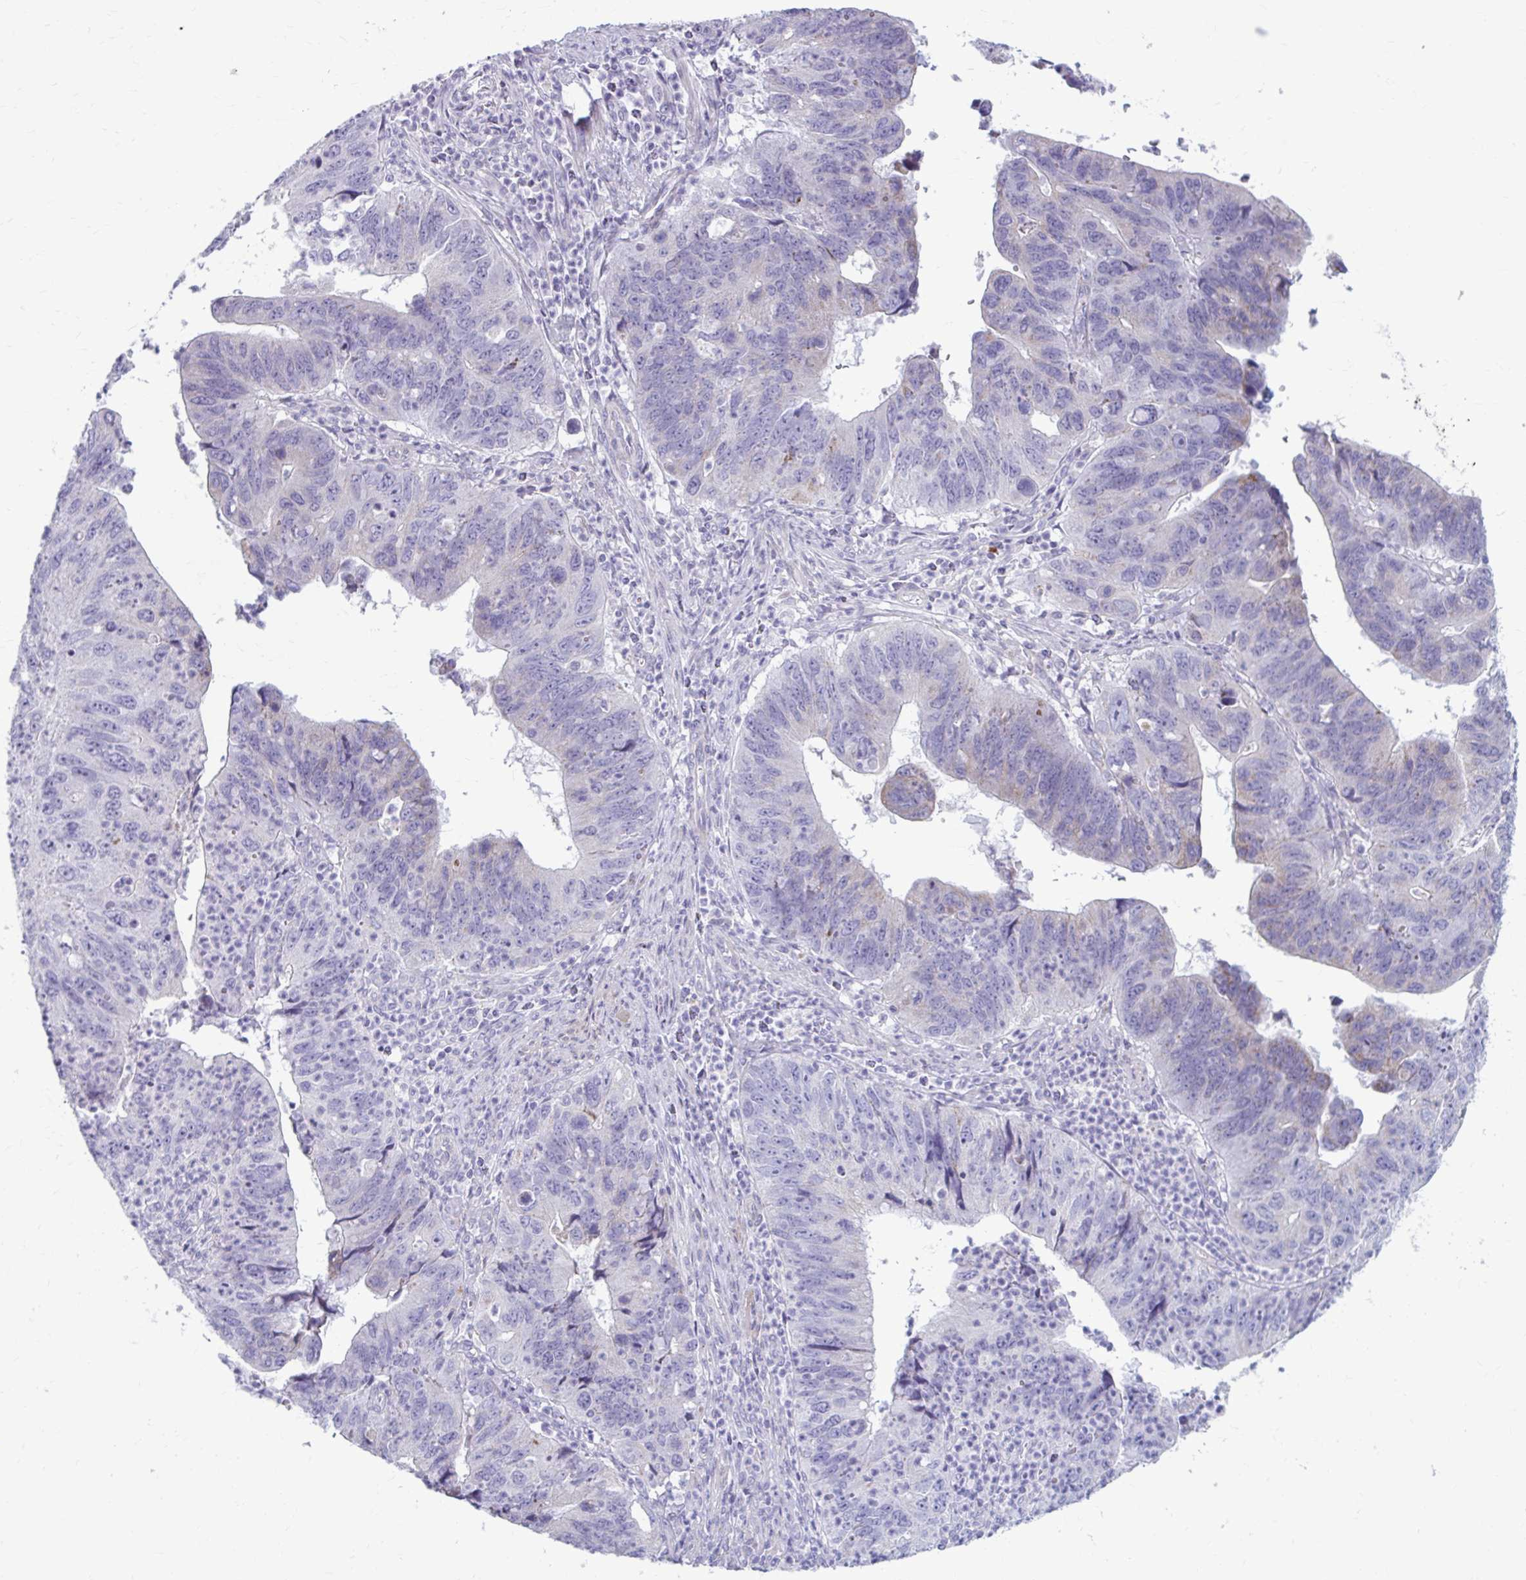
{"staining": {"intensity": "negative", "quantity": "none", "location": "none"}, "tissue": "stomach cancer", "cell_type": "Tumor cells", "image_type": "cancer", "snomed": [{"axis": "morphology", "description": "Adenocarcinoma, NOS"}, {"axis": "topography", "description": "Stomach"}], "caption": "A histopathology image of human stomach adenocarcinoma is negative for staining in tumor cells.", "gene": "MSMO1", "patient": {"sex": "male", "age": 59}}